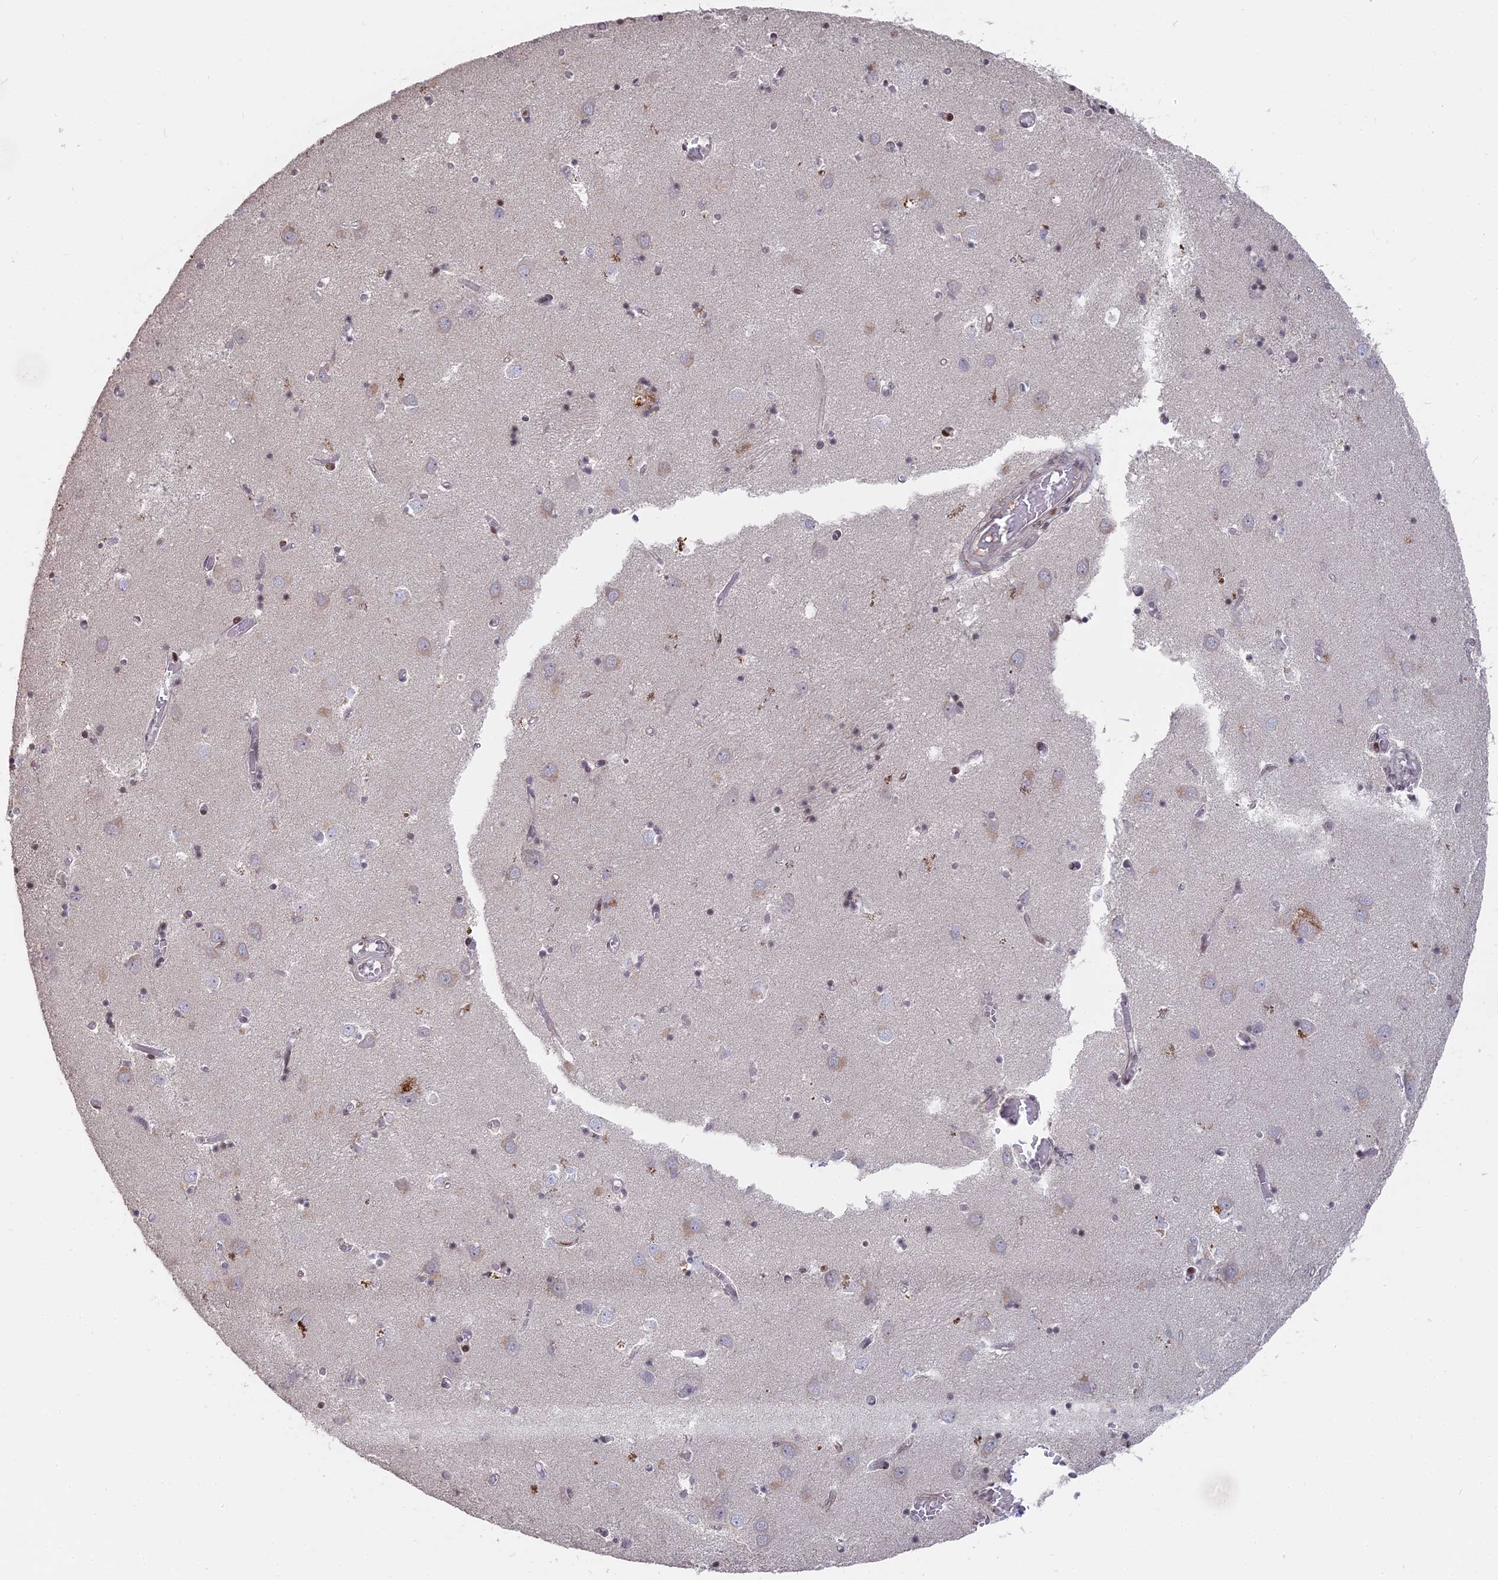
{"staining": {"intensity": "moderate", "quantity": "<25%", "location": "nuclear"}, "tissue": "caudate", "cell_type": "Glial cells", "image_type": "normal", "snomed": [{"axis": "morphology", "description": "Normal tissue, NOS"}, {"axis": "topography", "description": "Lateral ventricle wall"}], "caption": "A micrograph of human caudate stained for a protein reveals moderate nuclear brown staining in glial cells. The staining was performed using DAB to visualize the protein expression in brown, while the nuclei were stained in blue with hematoxylin (Magnification: 20x).", "gene": "NR1H3", "patient": {"sex": "male", "age": 70}}